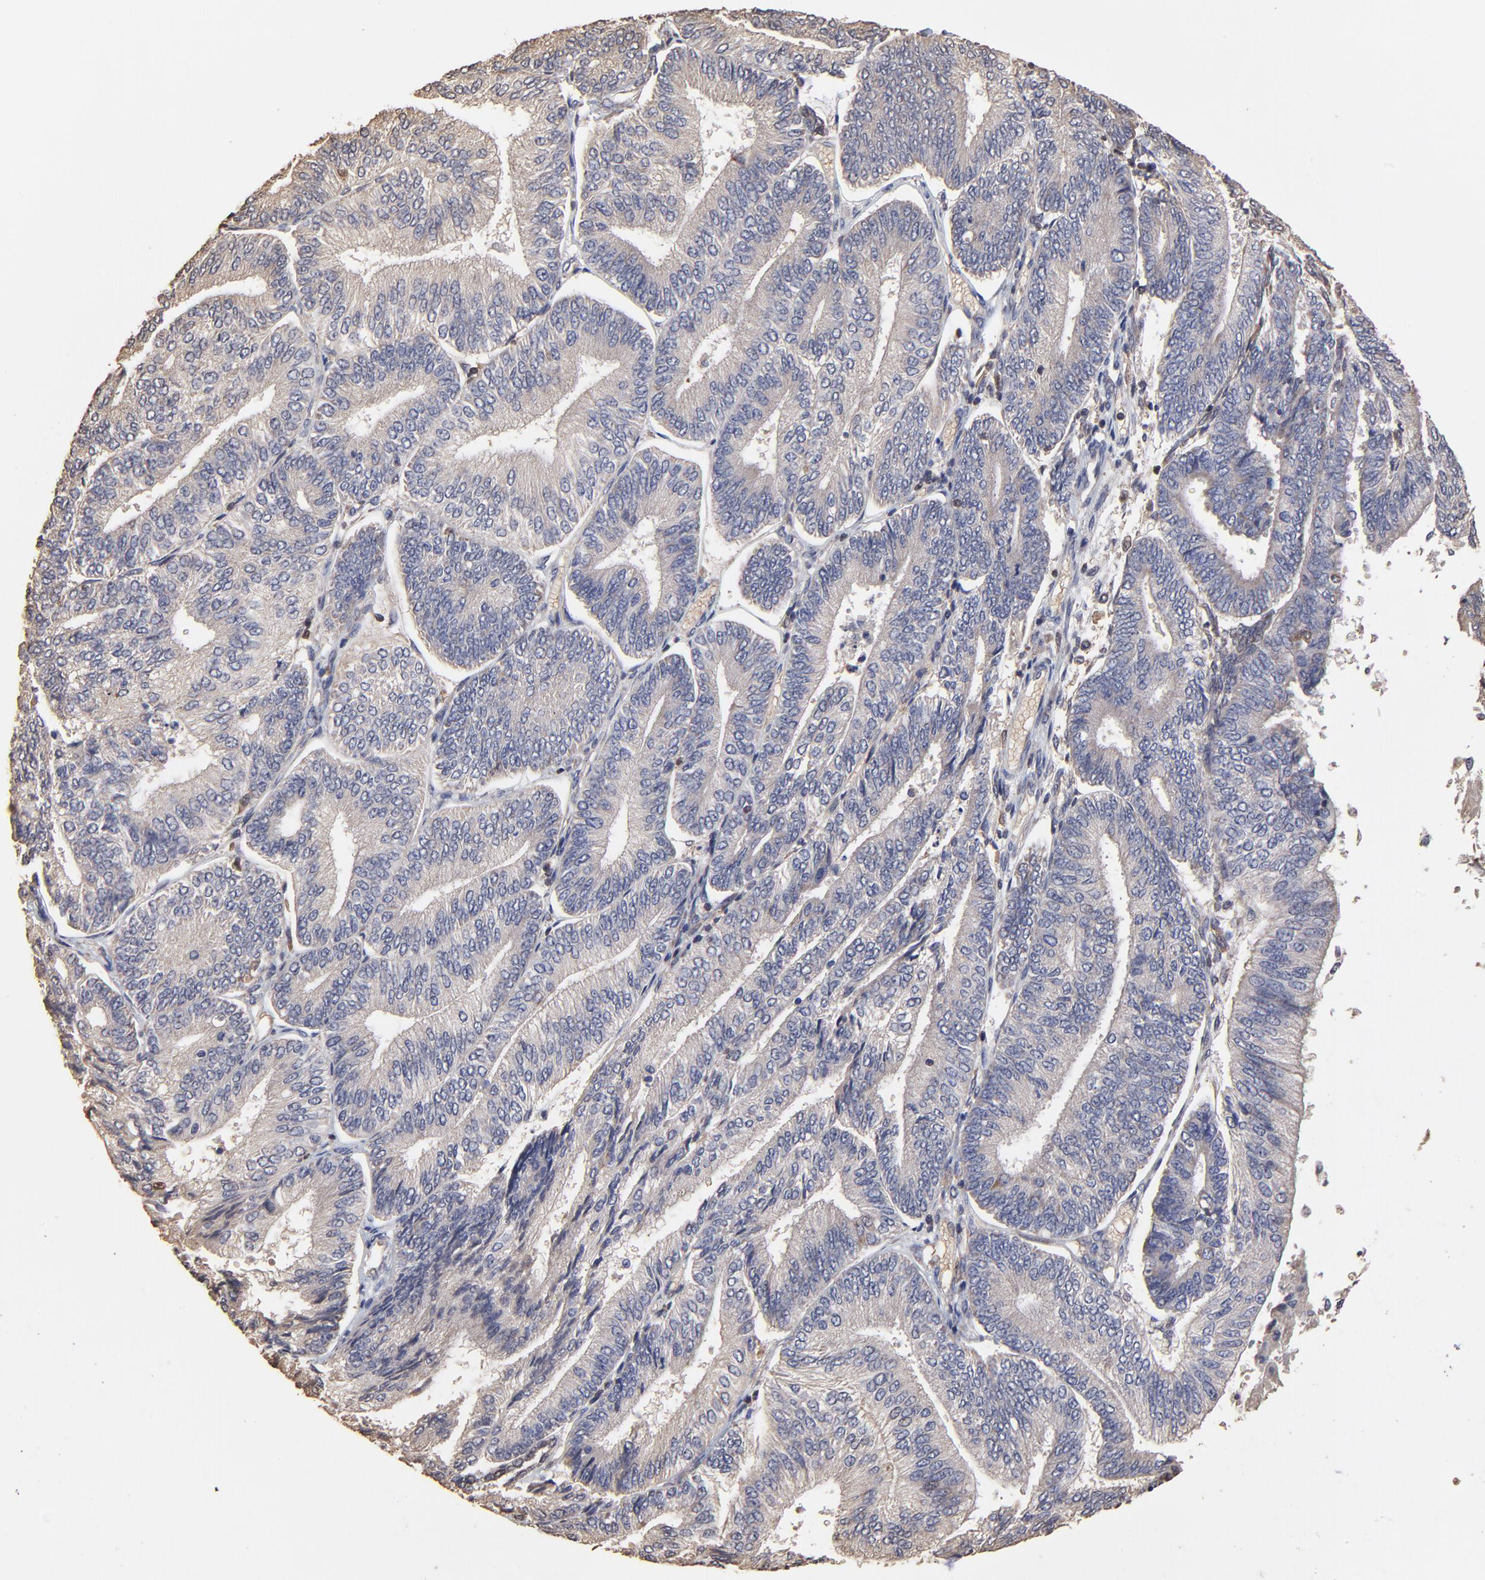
{"staining": {"intensity": "weak", "quantity": ">75%", "location": "cytoplasmic/membranous"}, "tissue": "endometrial cancer", "cell_type": "Tumor cells", "image_type": "cancer", "snomed": [{"axis": "morphology", "description": "Adenocarcinoma, NOS"}, {"axis": "topography", "description": "Endometrium"}], "caption": "The immunohistochemical stain labels weak cytoplasmic/membranous positivity in tumor cells of endometrial cancer tissue. (DAB (3,3'-diaminobenzidine) IHC with brightfield microscopy, high magnification).", "gene": "CASP1", "patient": {"sex": "female", "age": 55}}